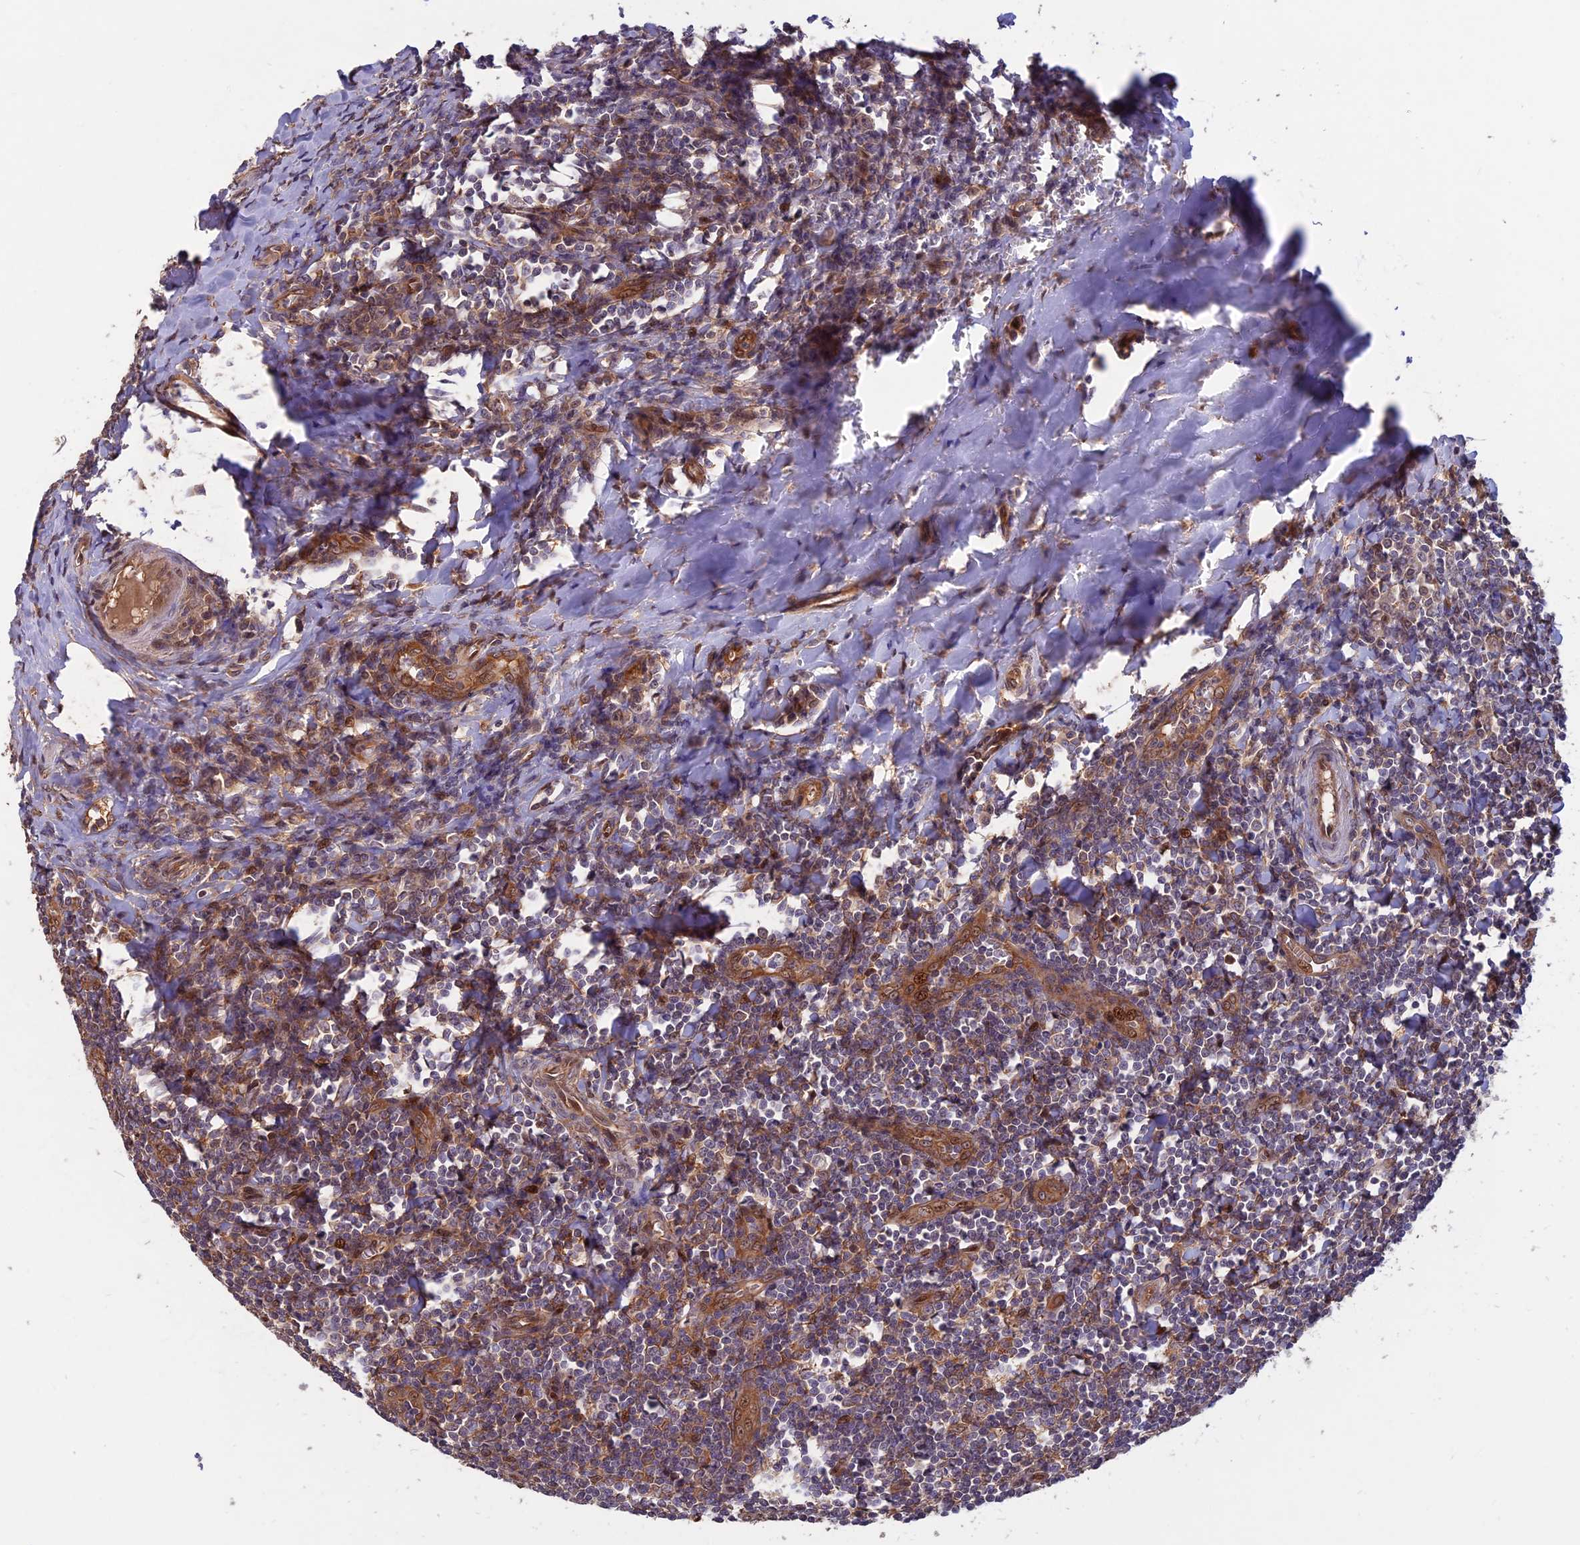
{"staining": {"intensity": "moderate", "quantity": ">75%", "location": "cytoplasmic/membranous,nuclear"}, "tissue": "tonsil", "cell_type": "Germinal center cells", "image_type": "normal", "snomed": [{"axis": "morphology", "description": "Normal tissue, NOS"}, {"axis": "topography", "description": "Tonsil"}], "caption": "Germinal center cells demonstrate medium levels of moderate cytoplasmic/membranous,nuclear staining in approximately >75% of cells in unremarkable human tonsil.", "gene": "SPG11", "patient": {"sex": "male", "age": 27}}